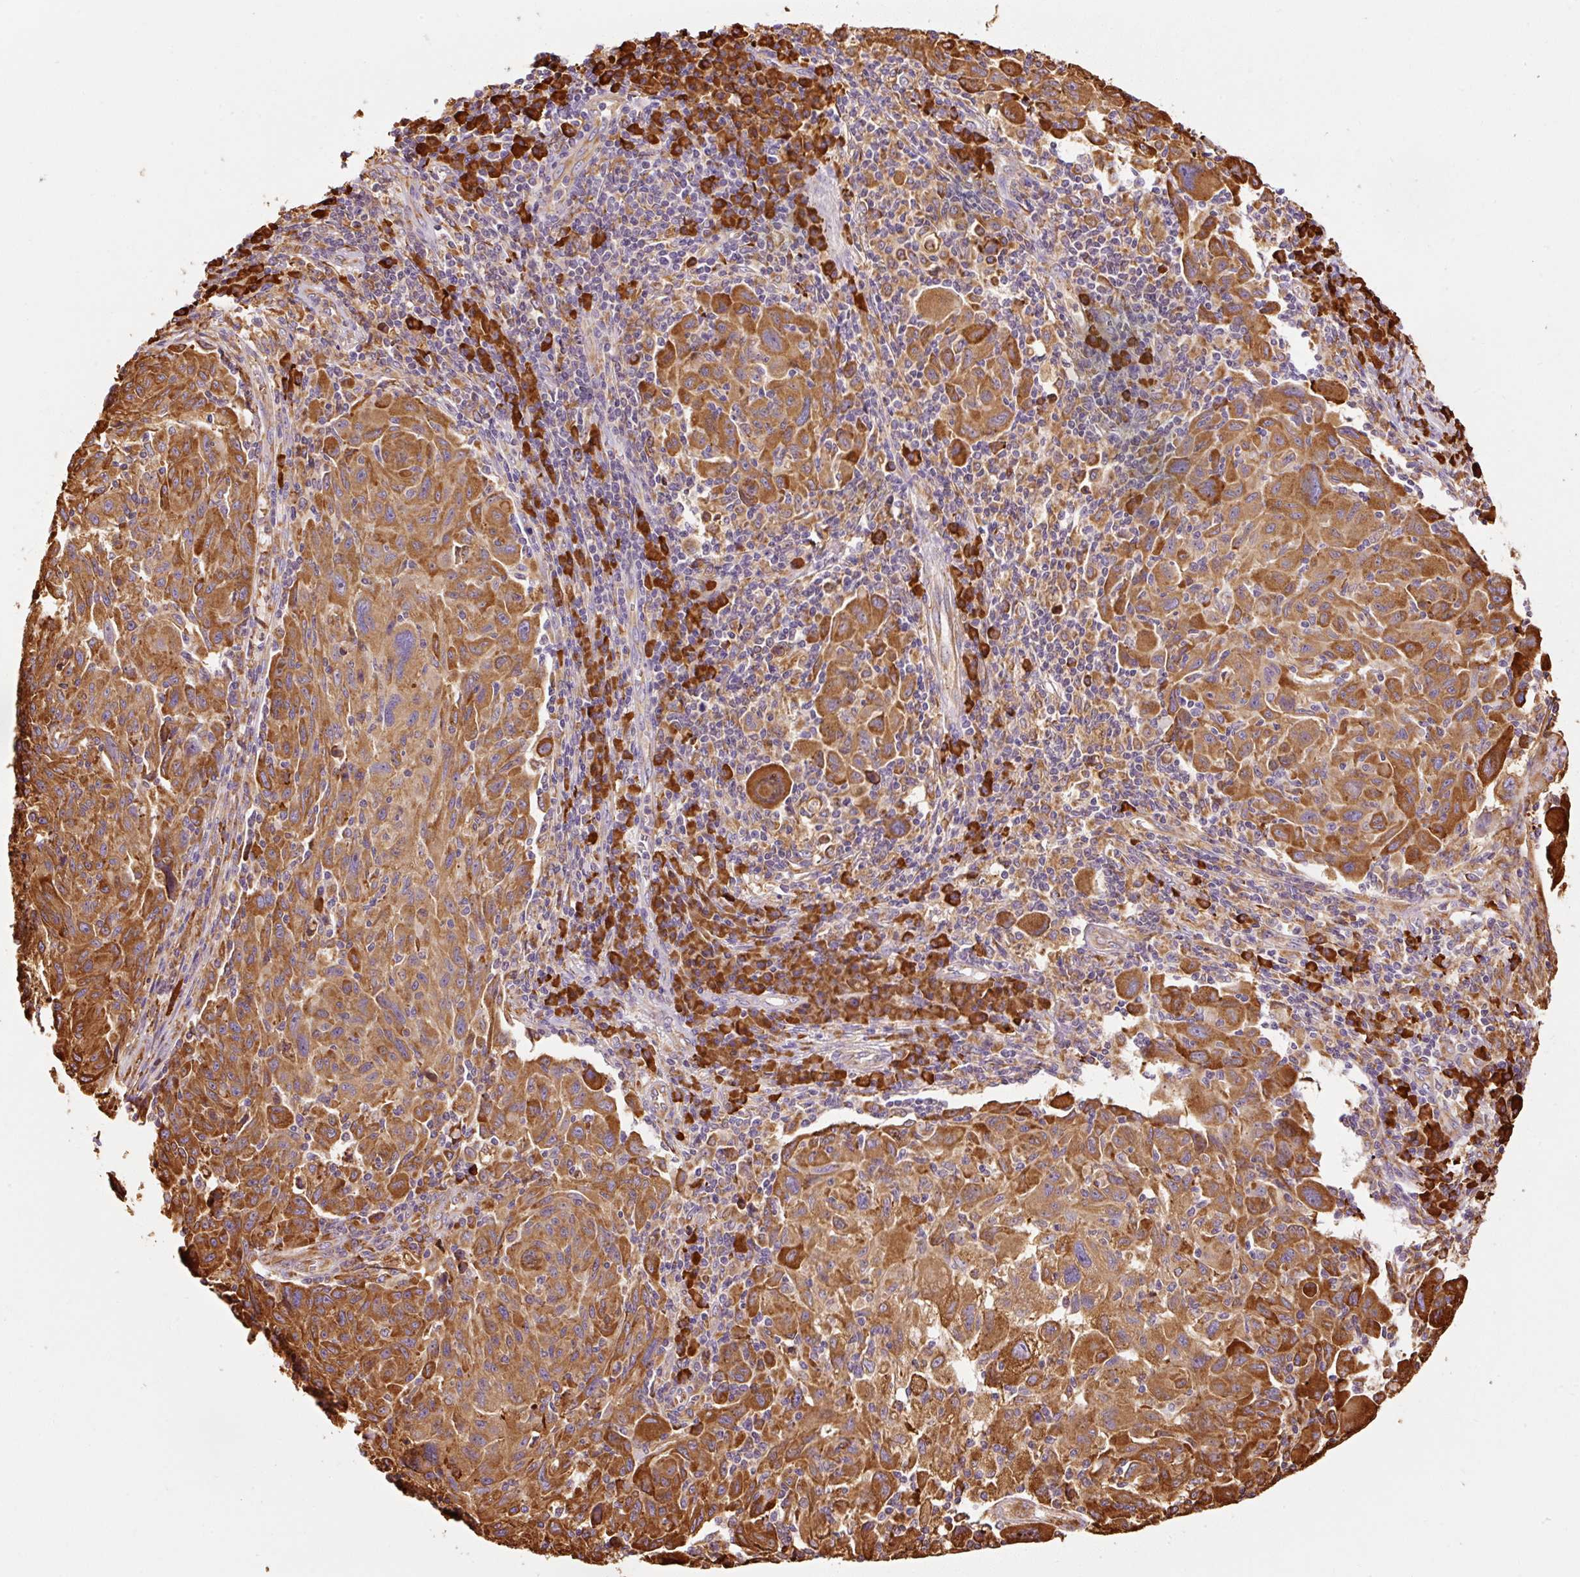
{"staining": {"intensity": "strong", "quantity": "25%-75%", "location": "cytoplasmic/membranous"}, "tissue": "melanoma", "cell_type": "Tumor cells", "image_type": "cancer", "snomed": [{"axis": "morphology", "description": "Malignant melanoma, NOS"}, {"axis": "topography", "description": "Skin"}], "caption": "Tumor cells reveal high levels of strong cytoplasmic/membranous positivity in approximately 25%-75% of cells in human melanoma.", "gene": "KLC1", "patient": {"sex": "male", "age": 53}}